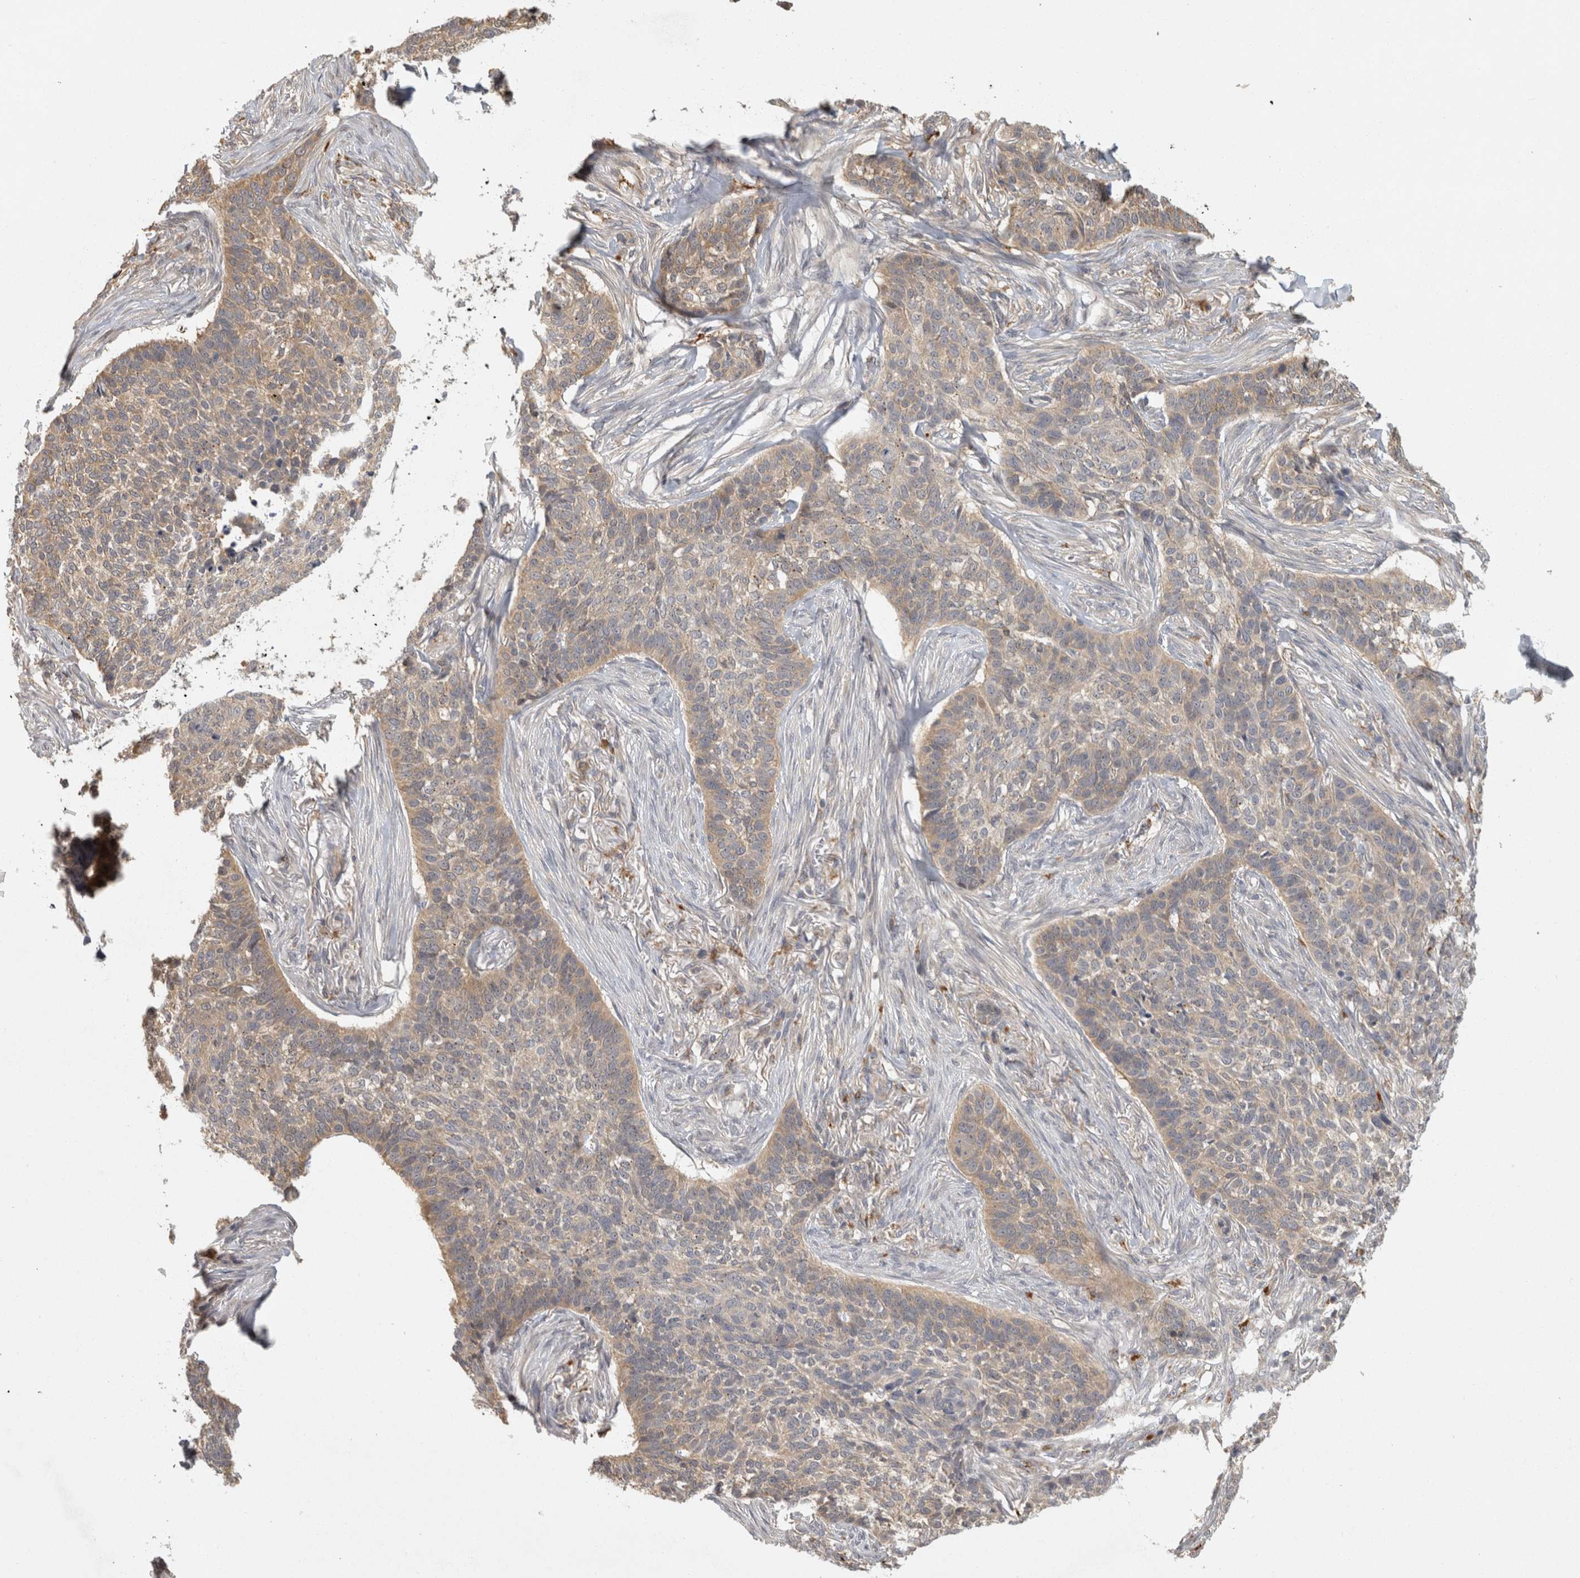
{"staining": {"intensity": "weak", "quantity": "<25%", "location": "cytoplasmic/membranous"}, "tissue": "skin cancer", "cell_type": "Tumor cells", "image_type": "cancer", "snomed": [{"axis": "morphology", "description": "Basal cell carcinoma"}, {"axis": "topography", "description": "Skin"}], "caption": "DAB (3,3'-diaminobenzidine) immunohistochemical staining of human skin basal cell carcinoma reveals no significant positivity in tumor cells. (Stains: DAB (3,3'-diaminobenzidine) immunohistochemistry with hematoxylin counter stain, Microscopy: brightfield microscopy at high magnification).", "gene": "ACAT2", "patient": {"sex": "male", "age": 85}}